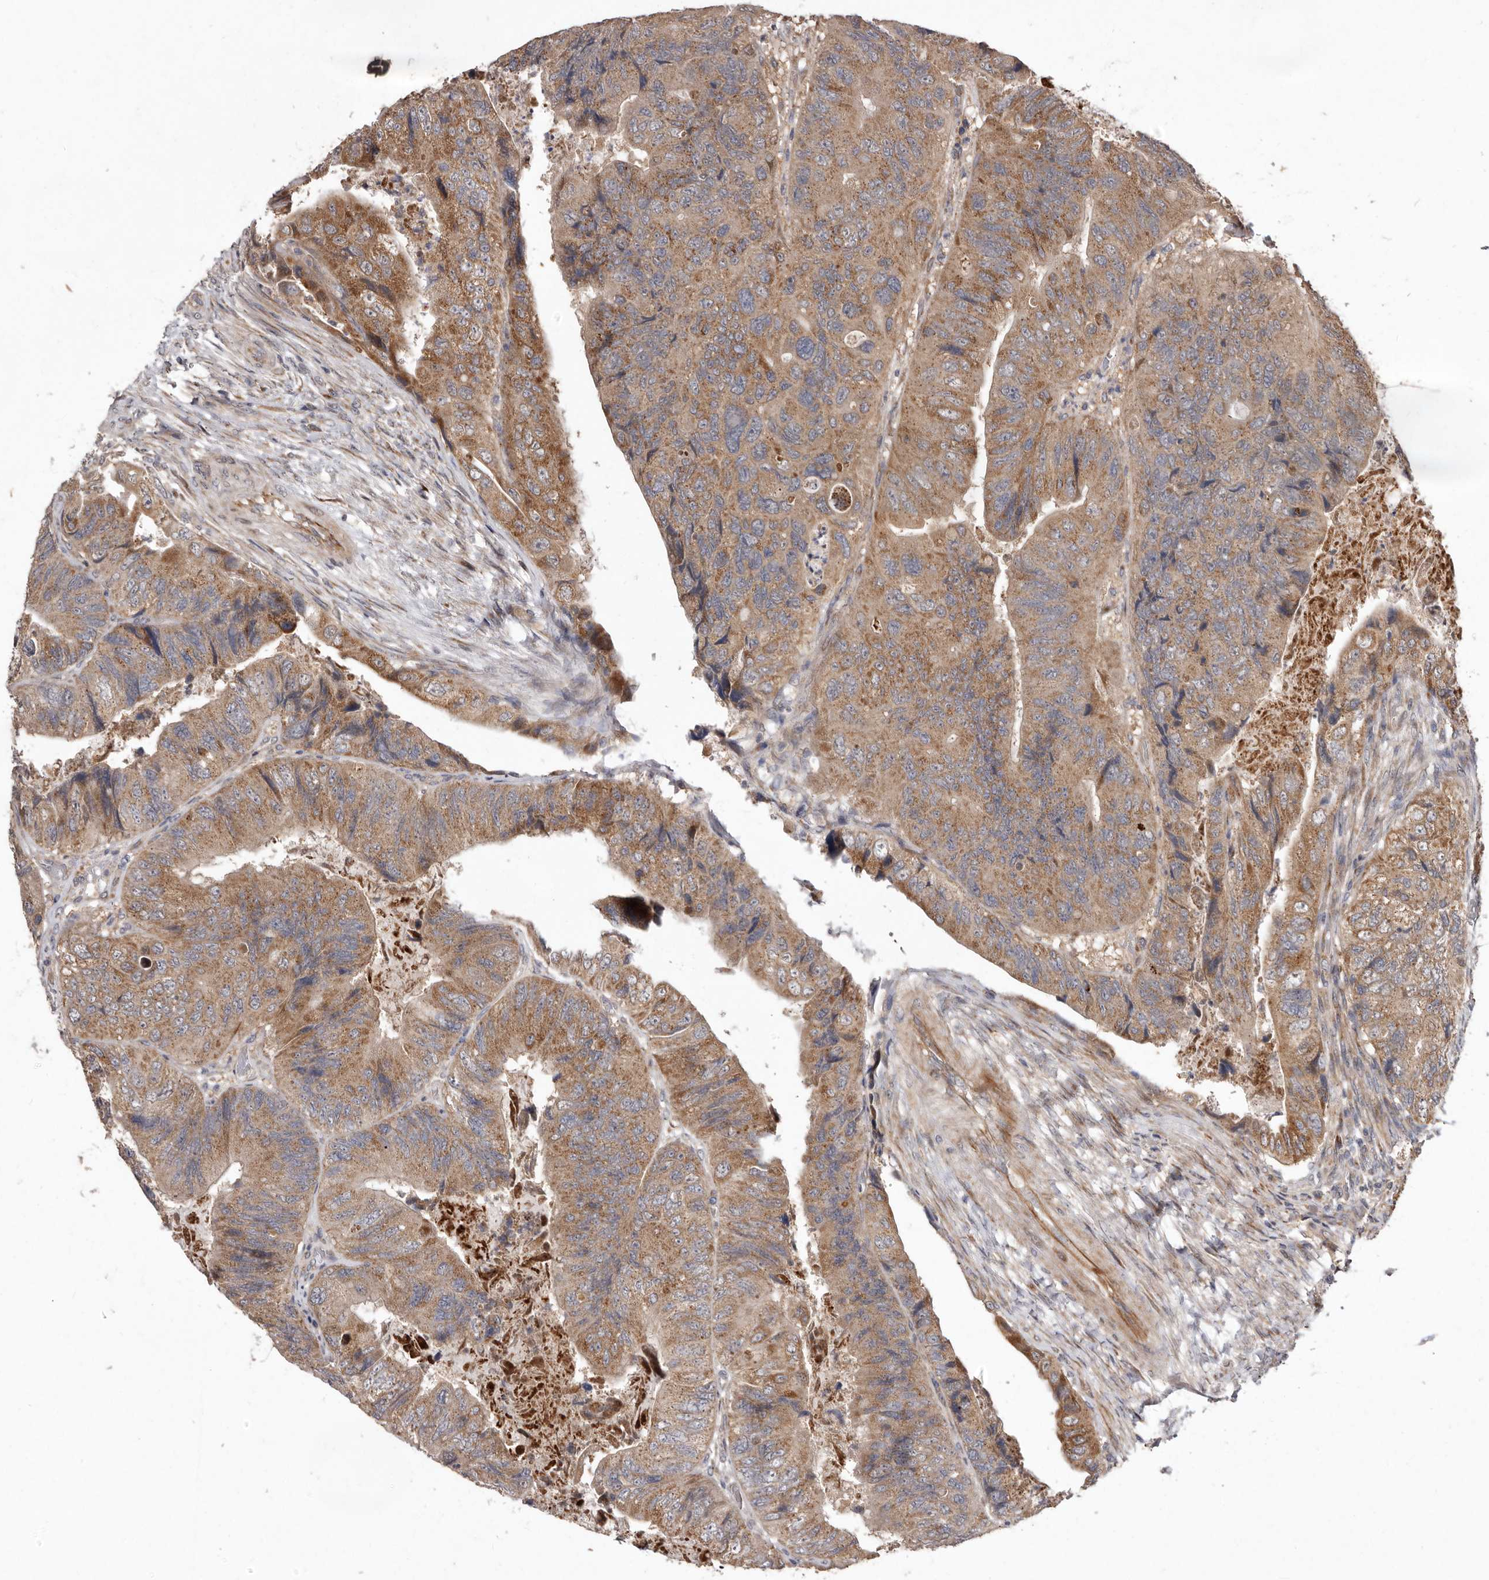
{"staining": {"intensity": "moderate", "quantity": ">75%", "location": "cytoplasmic/membranous"}, "tissue": "colorectal cancer", "cell_type": "Tumor cells", "image_type": "cancer", "snomed": [{"axis": "morphology", "description": "Adenocarcinoma, NOS"}, {"axis": "topography", "description": "Rectum"}], "caption": "Human colorectal adenocarcinoma stained for a protein (brown) shows moderate cytoplasmic/membranous positive staining in about >75% of tumor cells.", "gene": "FLAD1", "patient": {"sex": "male", "age": 63}}